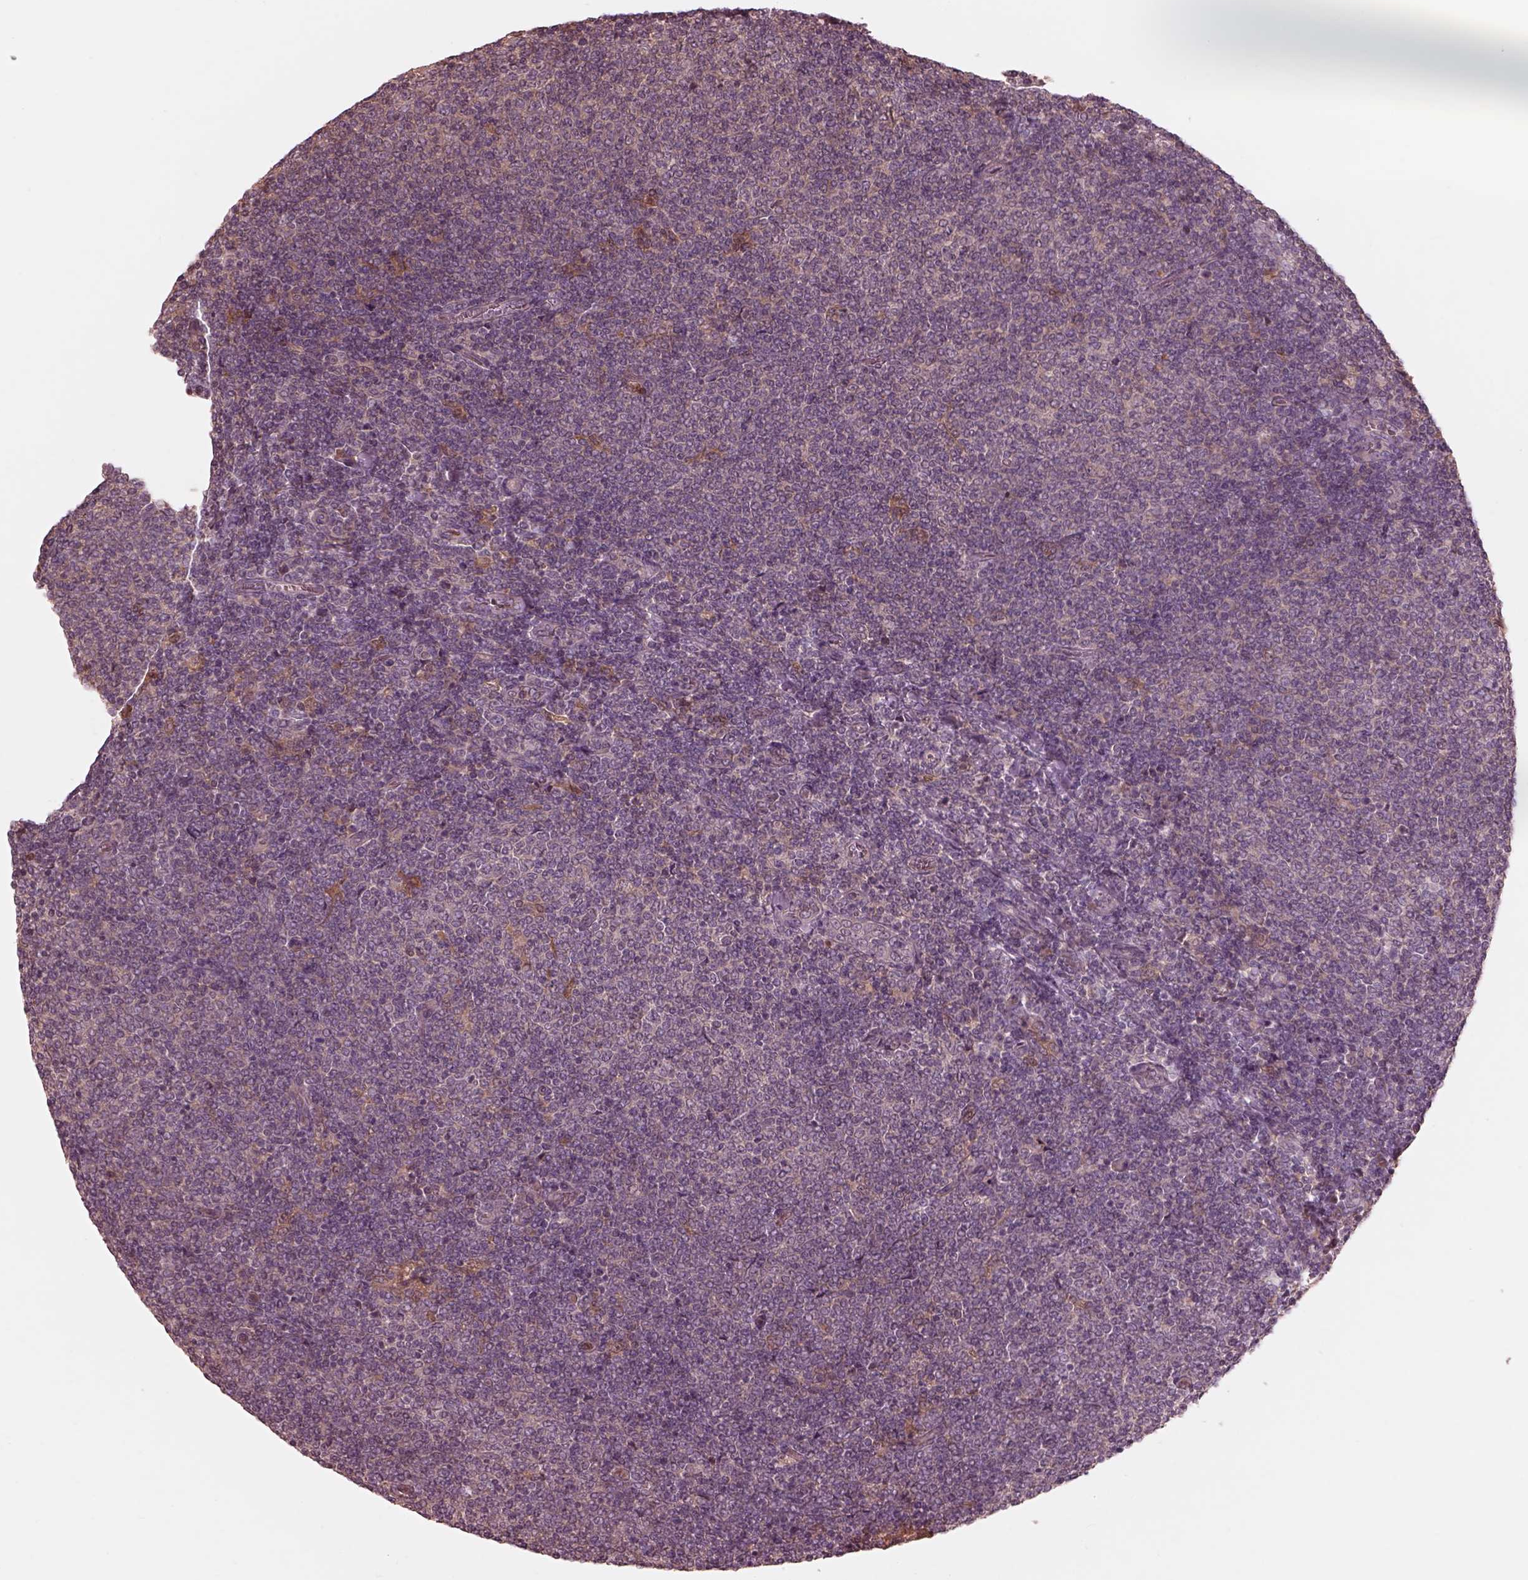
{"staining": {"intensity": "negative", "quantity": "none", "location": "none"}, "tissue": "lymphoma", "cell_type": "Tumor cells", "image_type": "cancer", "snomed": [{"axis": "morphology", "description": "Malignant lymphoma, non-Hodgkin's type, Low grade"}, {"axis": "topography", "description": "Lymph node"}], "caption": "Immunohistochemistry image of human lymphoma stained for a protein (brown), which displays no expression in tumor cells.", "gene": "TF", "patient": {"sex": "male", "age": 52}}